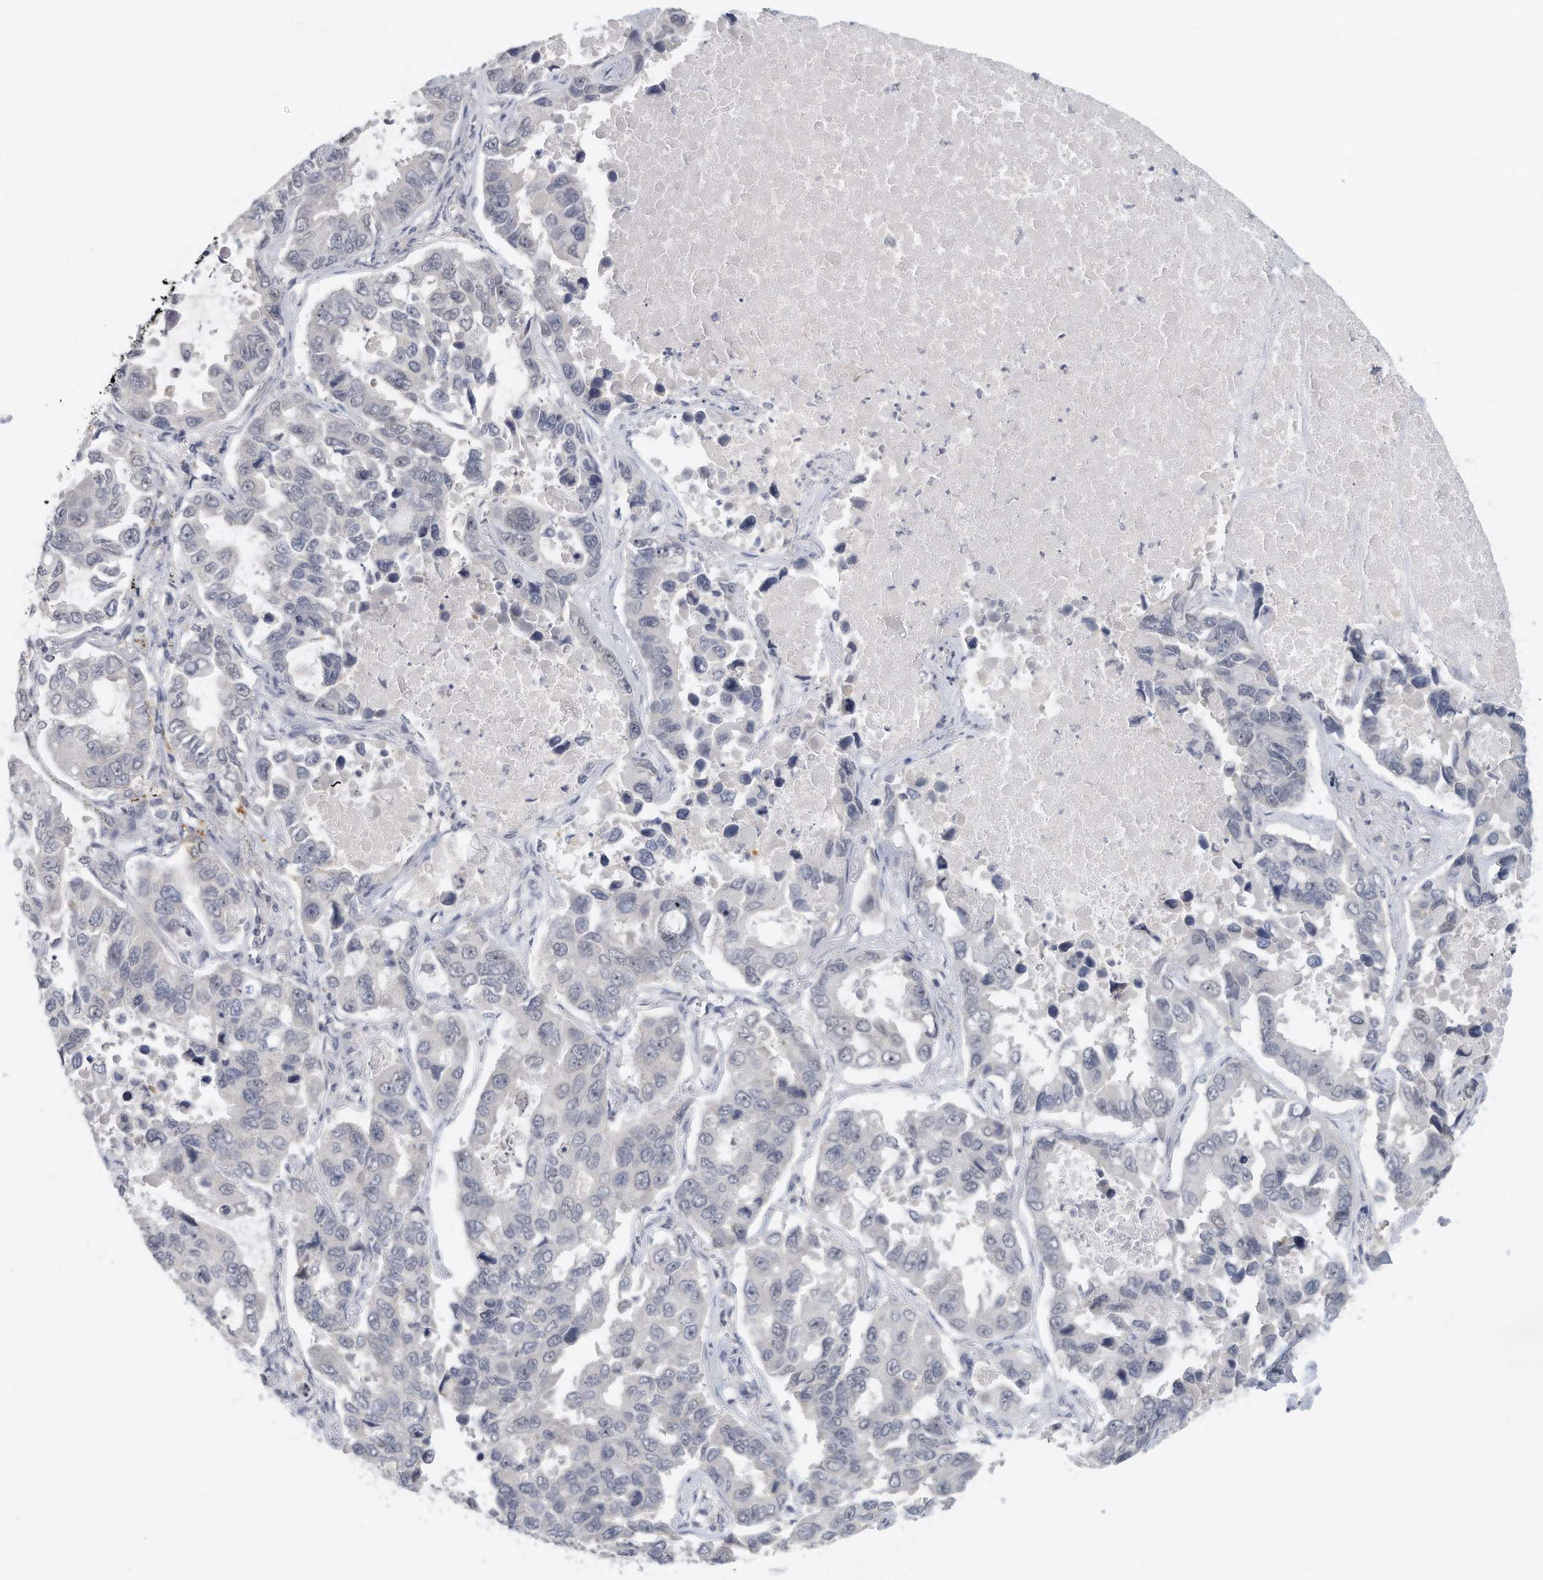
{"staining": {"intensity": "negative", "quantity": "none", "location": "none"}, "tissue": "lung cancer", "cell_type": "Tumor cells", "image_type": "cancer", "snomed": [{"axis": "morphology", "description": "Adenocarcinoma, NOS"}, {"axis": "topography", "description": "Lung"}], "caption": "This is a photomicrograph of immunohistochemistry (IHC) staining of lung cancer (adenocarcinoma), which shows no staining in tumor cells.", "gene": "DDX43", "patient": {"sex": "male", "age": 64}}